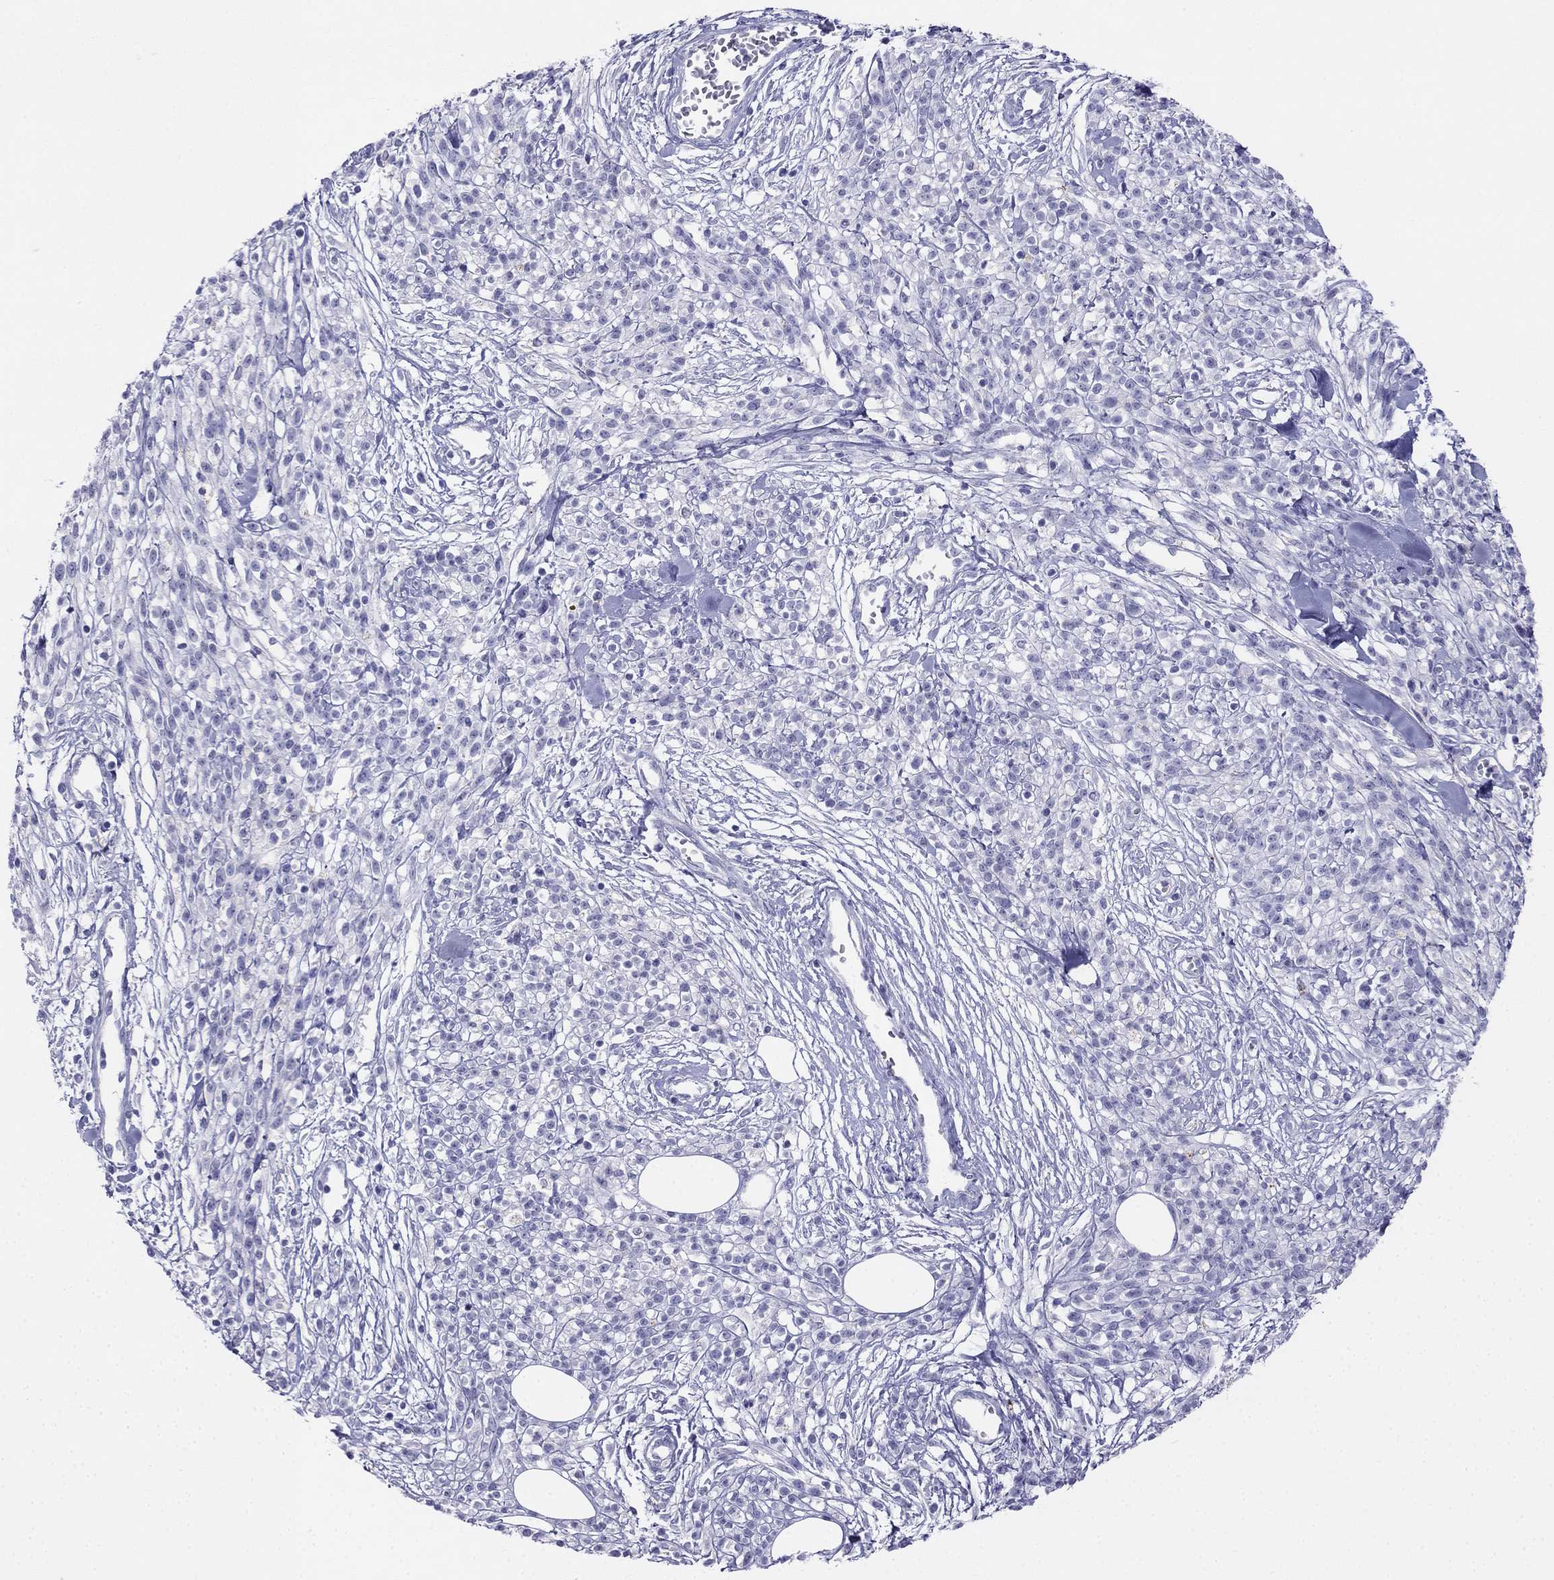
{"staining": {"intensity": "negative", "quantity": "none", "location": "none"}, "tissue": "melanoma", "cell_type": "Tumor cells", "image_type": "cancer", "snomed": [{"axis": "morphology", "description": "Malignant melanoma, NOS"}, {"axis": "topography", "description": "Skin"}, {"axis": "topography", "description": "Skin of trunk"}], "caption": "DAB immunohistochemical staining of malignant melanoma displays no significant expression in tumor cells.", "gene": "ALOXE3", "patient": {"sex": "male", "age": 74}}